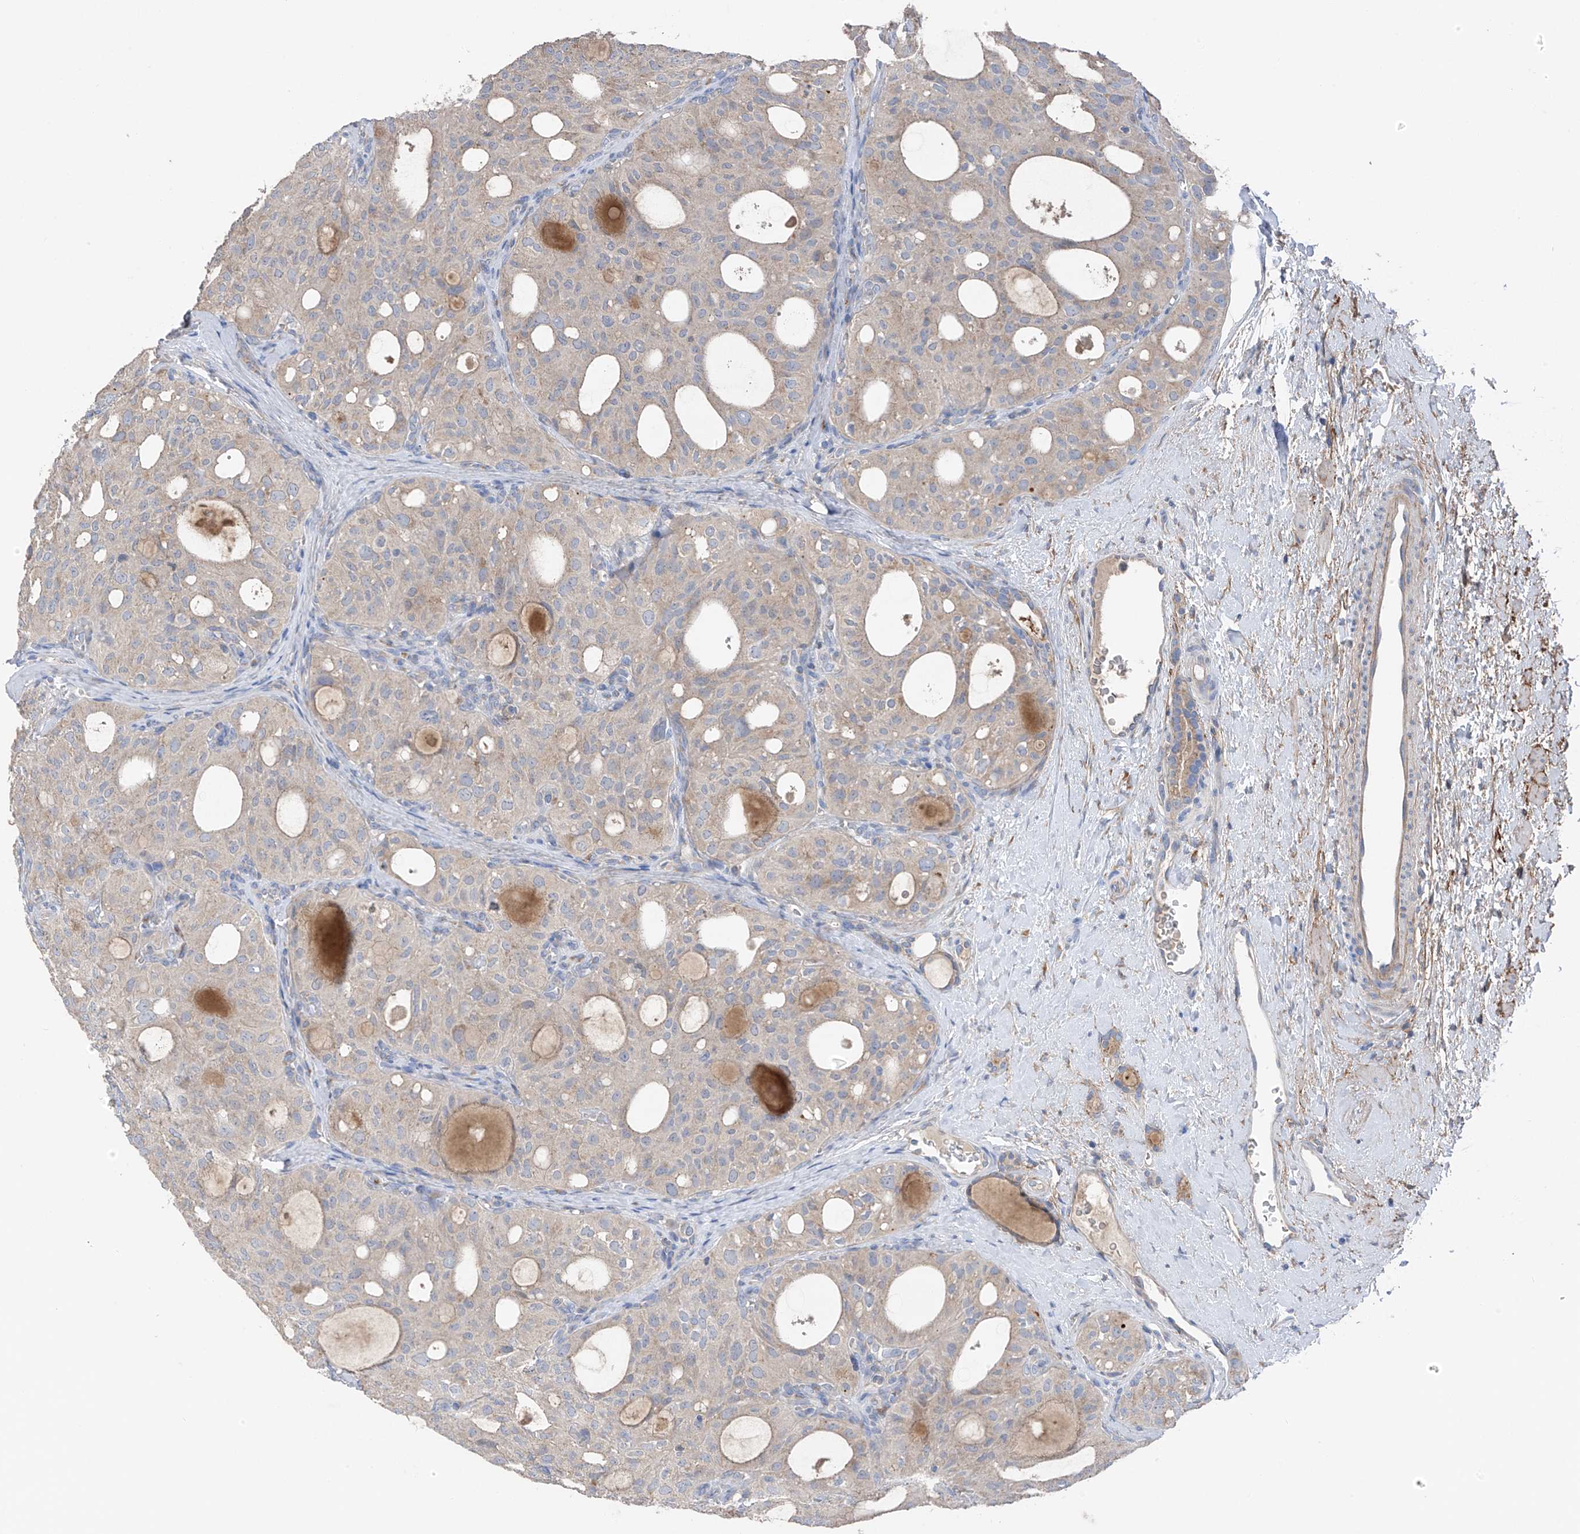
{"staining": {"intensity": "negative", "quantity": "none", "location": "none"}, "tissue": "thyroid cancer", "cell_type": "Tumor cells", "image_type": "cancer", "snomed": [{"axis": "morphology", "description": "Follicular adenoma carcinoma, NOS"}, {"axis": "topography", "description": "Thyroid gland"}], "caption": "A photomicrograph of follicular adenoma carcinoma (thyroid) stained for a protein exhibits no brown staining in tumor cells.", "gene": "GALNTL6", "patient": {"sex": "male", "age": 75}}